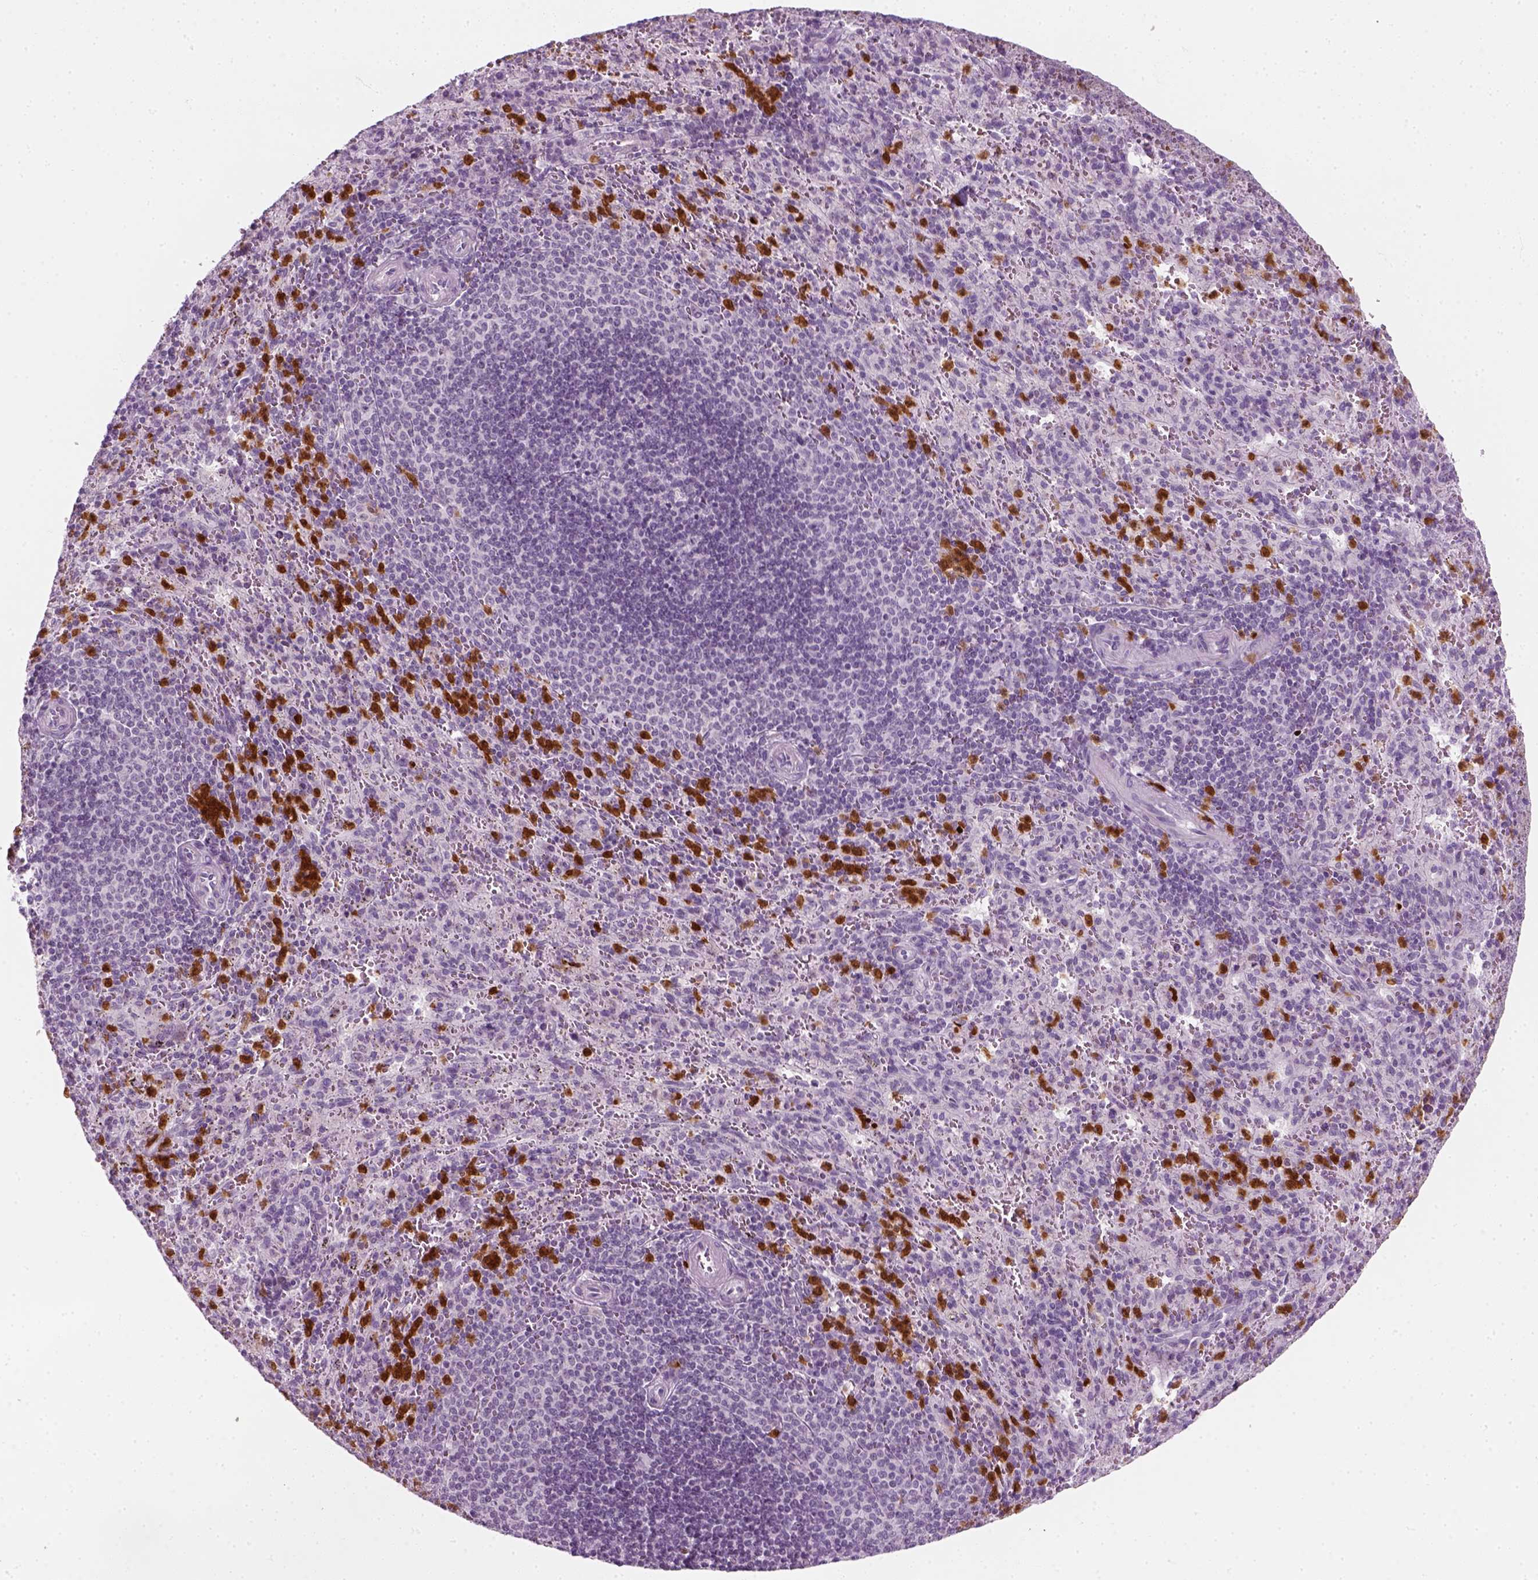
{"staining": {"intensity": "strong", "quantity": "25%-75%", "location": "nuclear"}, "tissue": "spleen", "cell_type": "Cells in red pulp", "image_type": "normal", "snomed": [{"axis": "morphology", "description": "Normal tissue, NOS"}, {"axis": "topography", "description": "Spleen"}], "caption": "Immunohistochemistry image of normal human spleen stained for a protein (brown), which displays high levels of strong nuclear staining in about 25%-75% of cells in red pulp.", "gene": "IL4", "patient": {"sex": "male", "age": 57}}